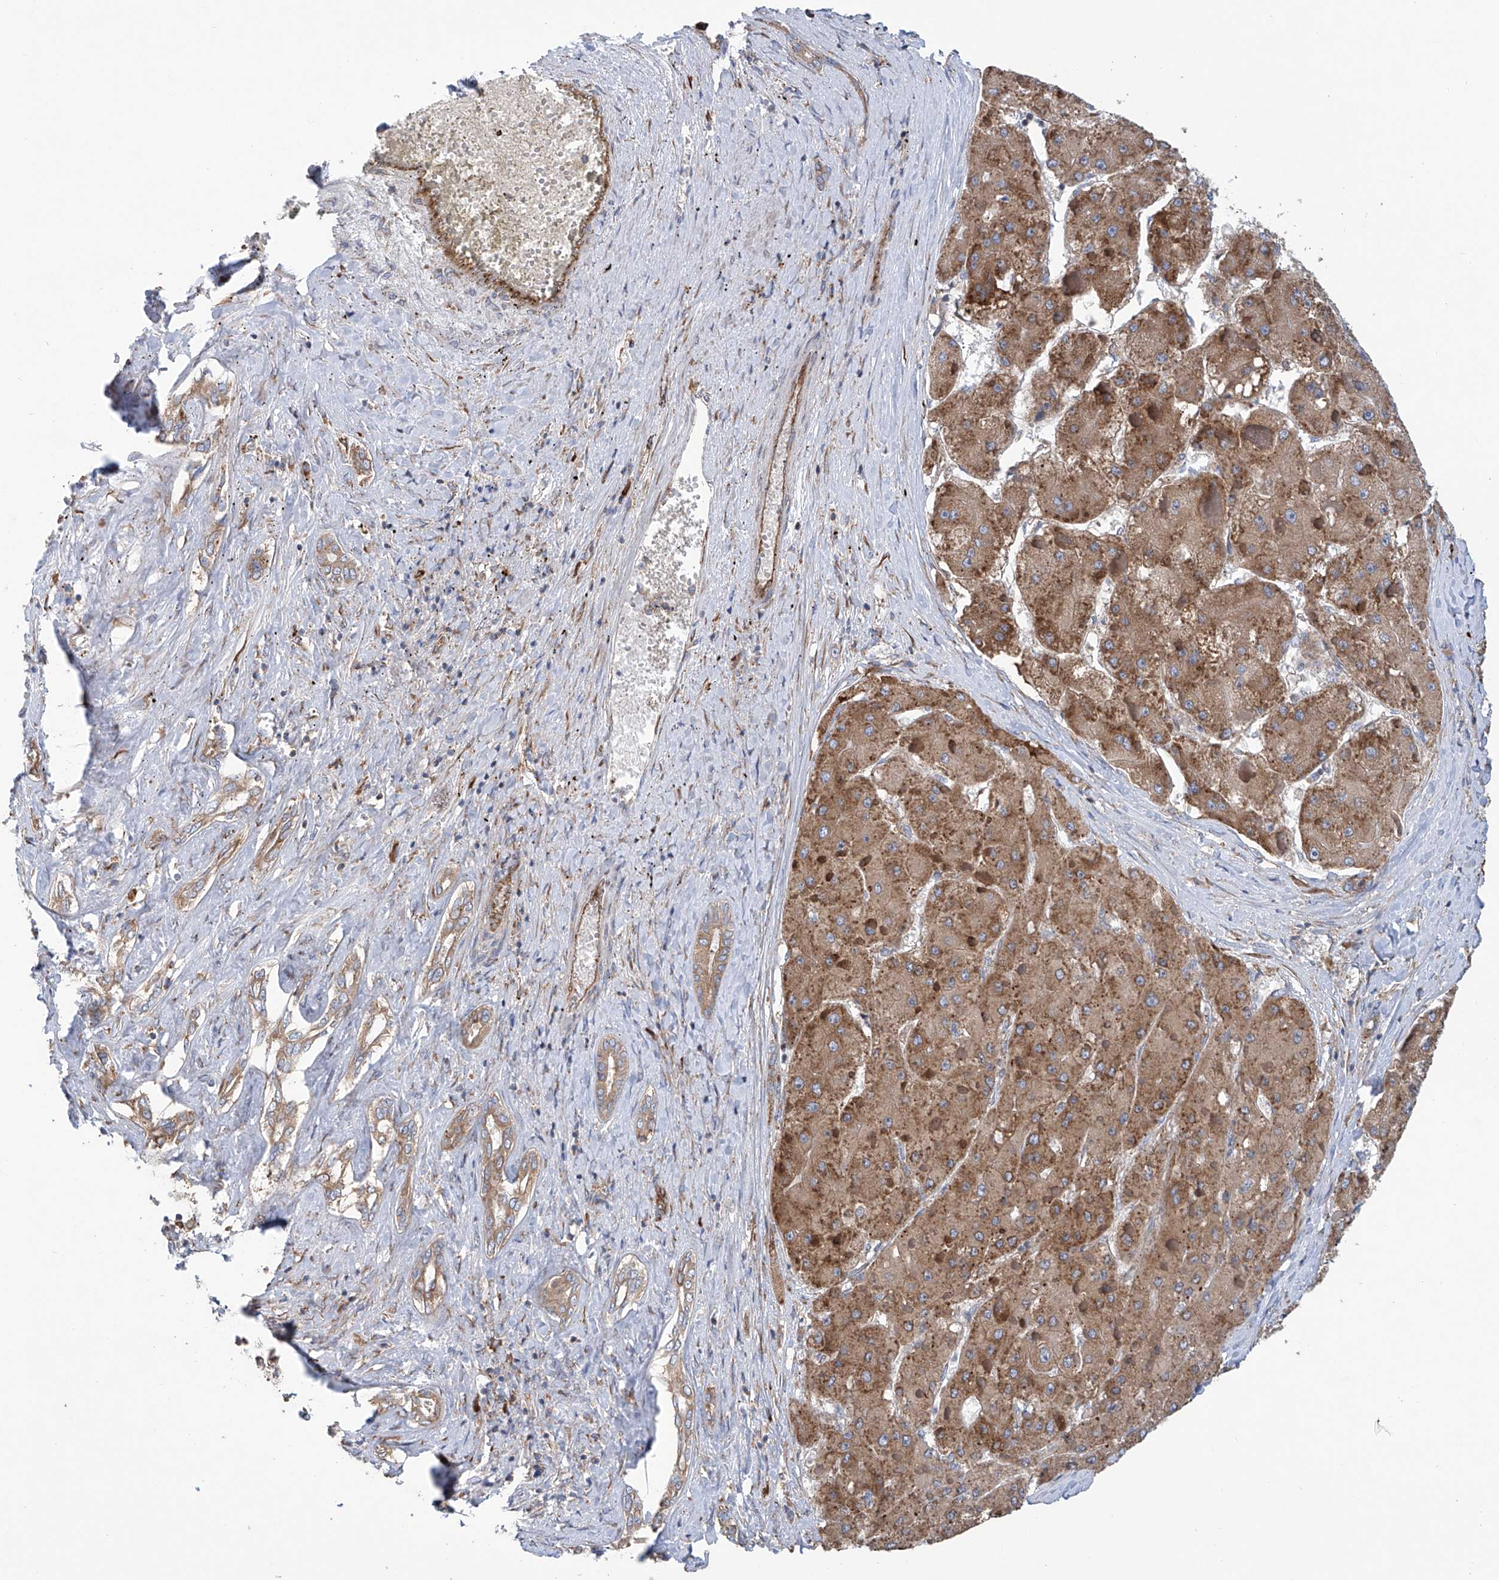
{"staining": {"intensity": "moderate", "quantity": ">75%", "location": "cytoplasmic/membranous"}, "tissue": "liver cancer", "cell_type": "Tumor cells", "image_type": "cancer", "snomed": [{"axis": "morphology", "description": "Carcinoma, Hepatocellular, NOS"}, {"axis": "topography", "description": "Liver"}], "caption": "Moderate cytoplasmic/membranous staining for a protein is seen in about >75% of tumor cells of liver cancer using IHC.", "gene": "SENP2", "patient": {"sex": "female", "age": 73}}